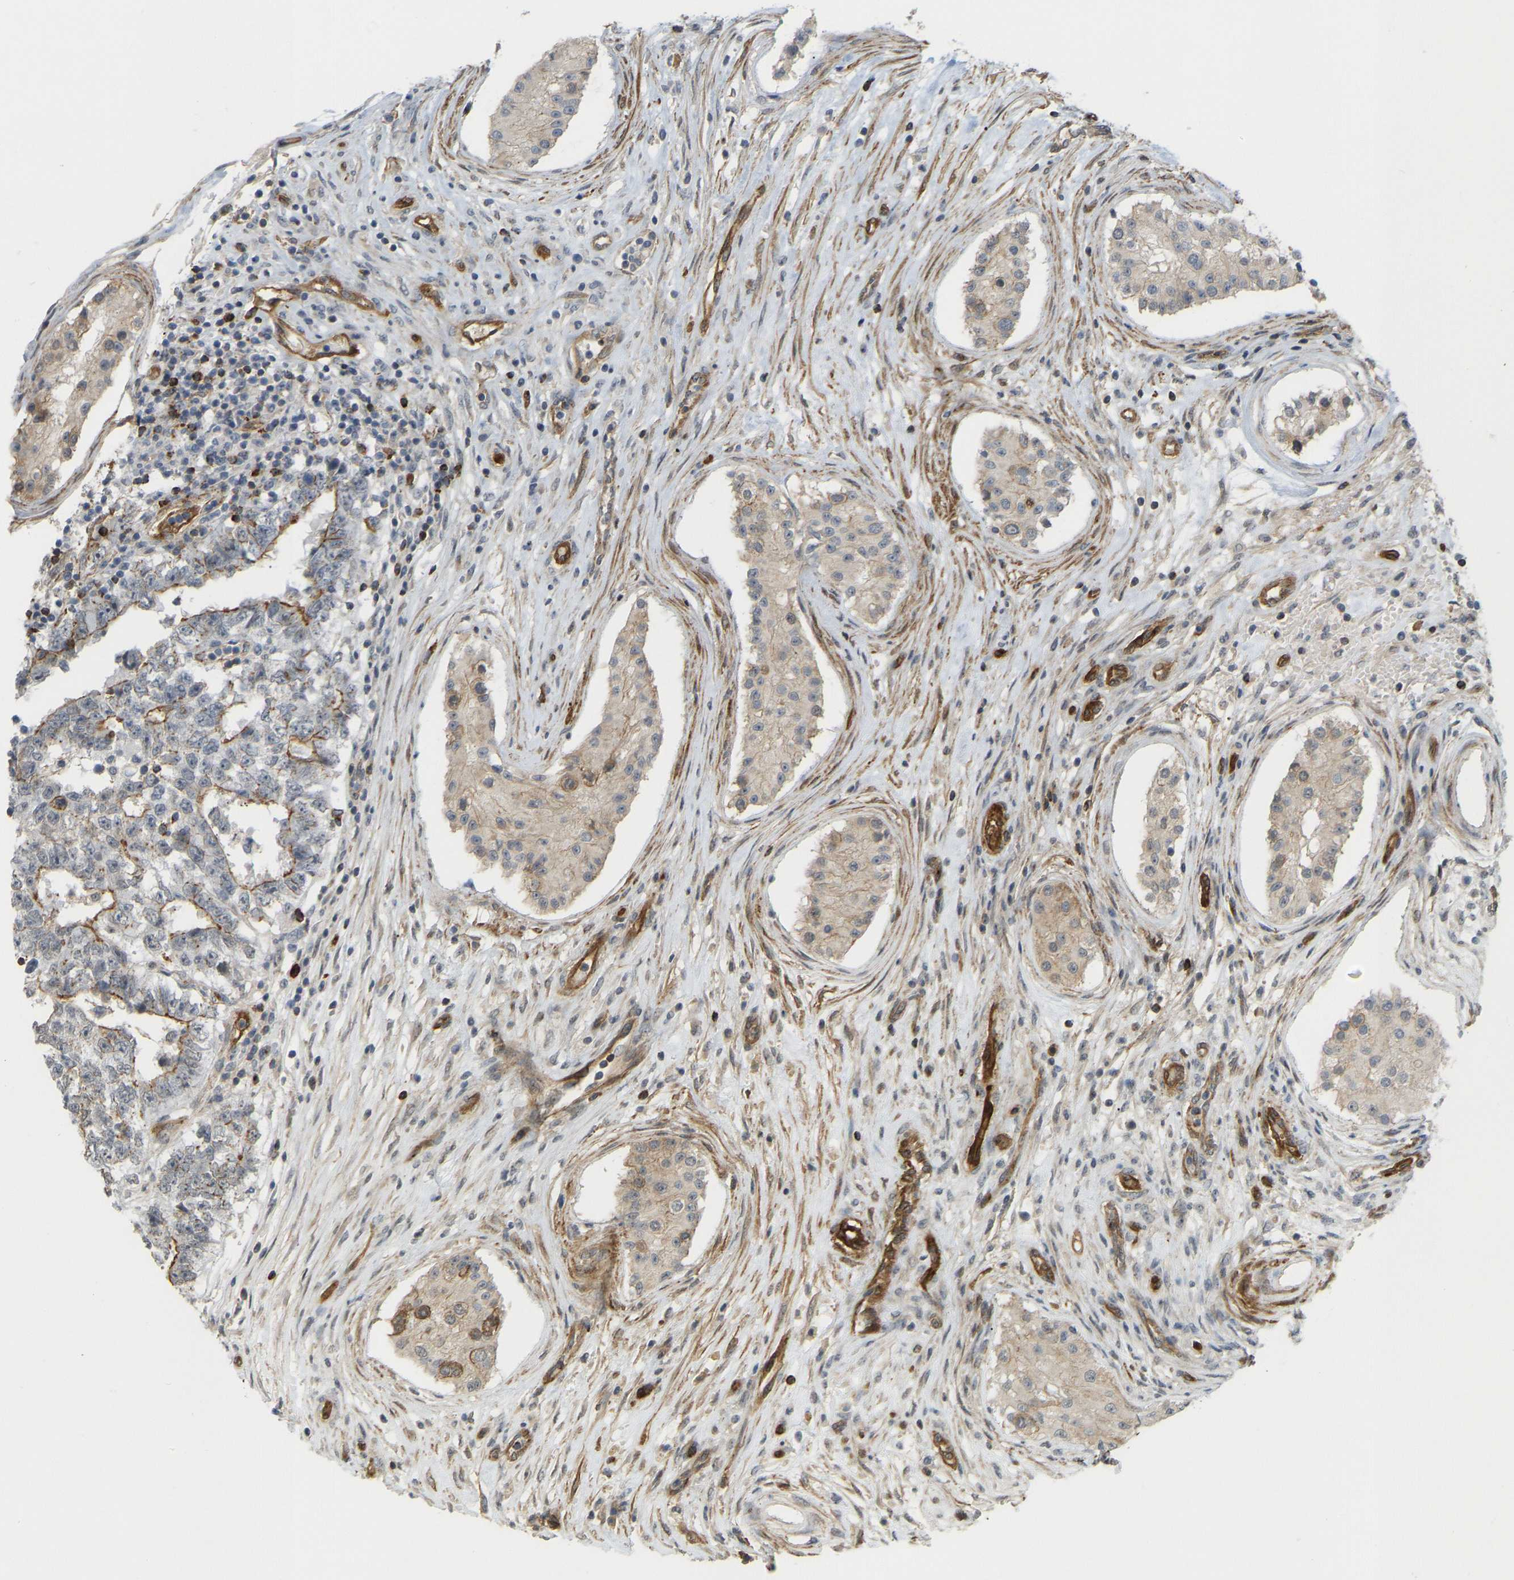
{"staining": {"intensity": "moderate", "quantity": ">75%", "location": "cytoplasmic/membranous"}, "tissue": "testis cancer", "cell_type": "Tumor cells", "image_type": "cancer", "snomed": [{"axis": "morphology", "description": "Carcinoma, Embryonal, NOS"}, {"axis": "topography", "description": "Testis"}], "caption": "The immunohistochemical stain labels moderate cytoplasmic/membranous positivity in tumor cells of testis cancer (embryonal carcinoma) tissue.", "gene": "KIAA1671", "patient": {"sex": "male", "age": 25}}